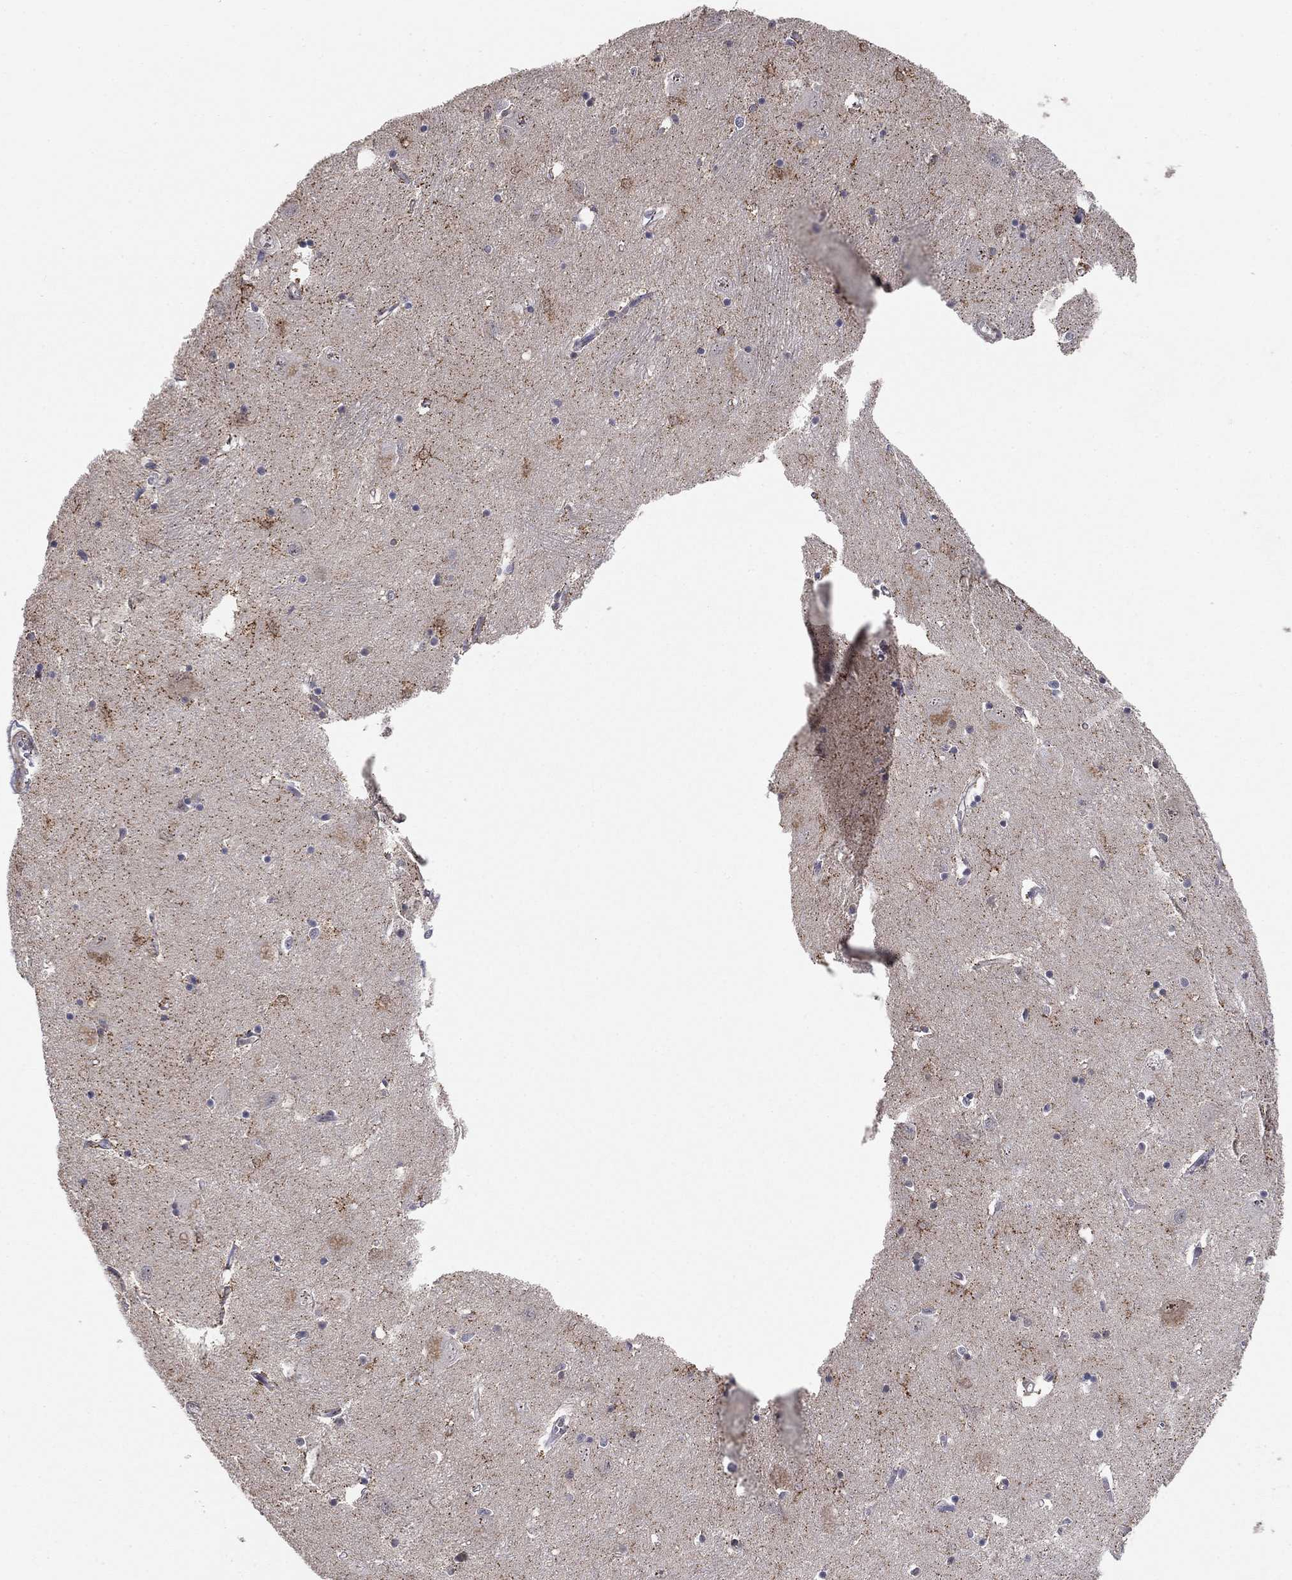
{"staining": {"intensity": "strong", "quantity": "25%-75%", "location": "cytoplasmic/membranous"}, "tissue": "caudate", "cell_type": "Glial cells", "image_type": "normal", "snomed": [{"axis": "morphology", "description": "Normal tissue, NOS"}, {"axis": "topography", "description": "Lateral ventricle wall"}], "caption": "An immunohistochemistry histopathology image of normal tissue is shown. Protein staining in brown shows strong cytoplasmic/membranous positivity in caudate within glial cells. (Stains: DAB in brown, nuclei in blue, Microscopy: brightfield microscopy at high magnification).", "gene": "ZNF395", "patient": {"sex": "male", "age": 54}}